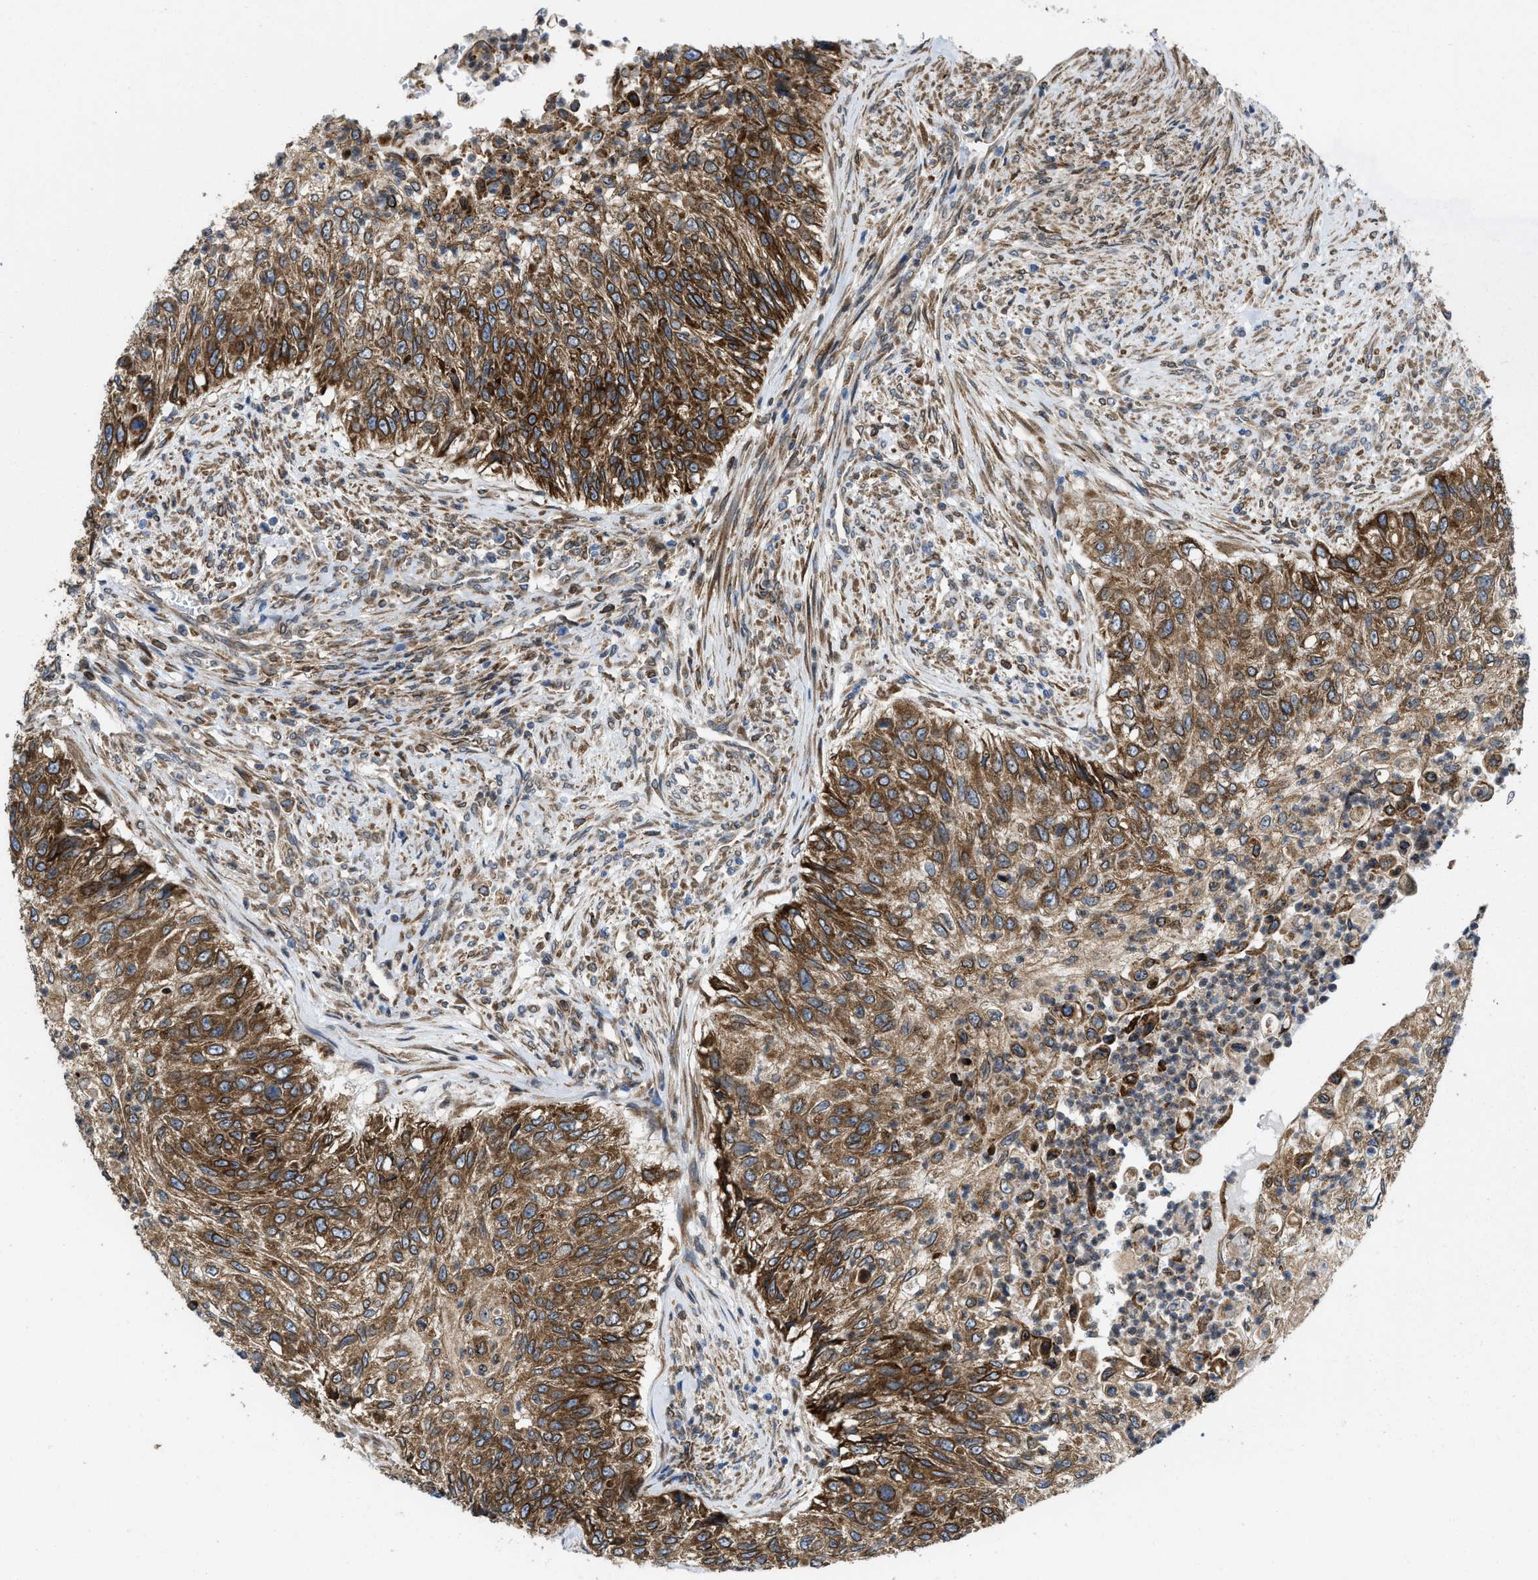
{"staining": {"intensity": "strong", "quantity": ">75%", "location": "cytoplasmic/membranous"}, "tissue": "urothelial cancer", "cell_type": "Tumor cells", "image_type": "cancer", "snomed": [{"axis": "morphology", "description": "Urothelial carcinoma, High grade"}, {"axis": "topography", "description": "Urinary bladder"}], "caption": "A high amount of strong cytoplasmic/membranous positivity is identified in approximately >75% of tumor cells in urothelial cancer tissue.", "gene": "ERLIN2", "patient": {"sex": "female", "age": 60}}